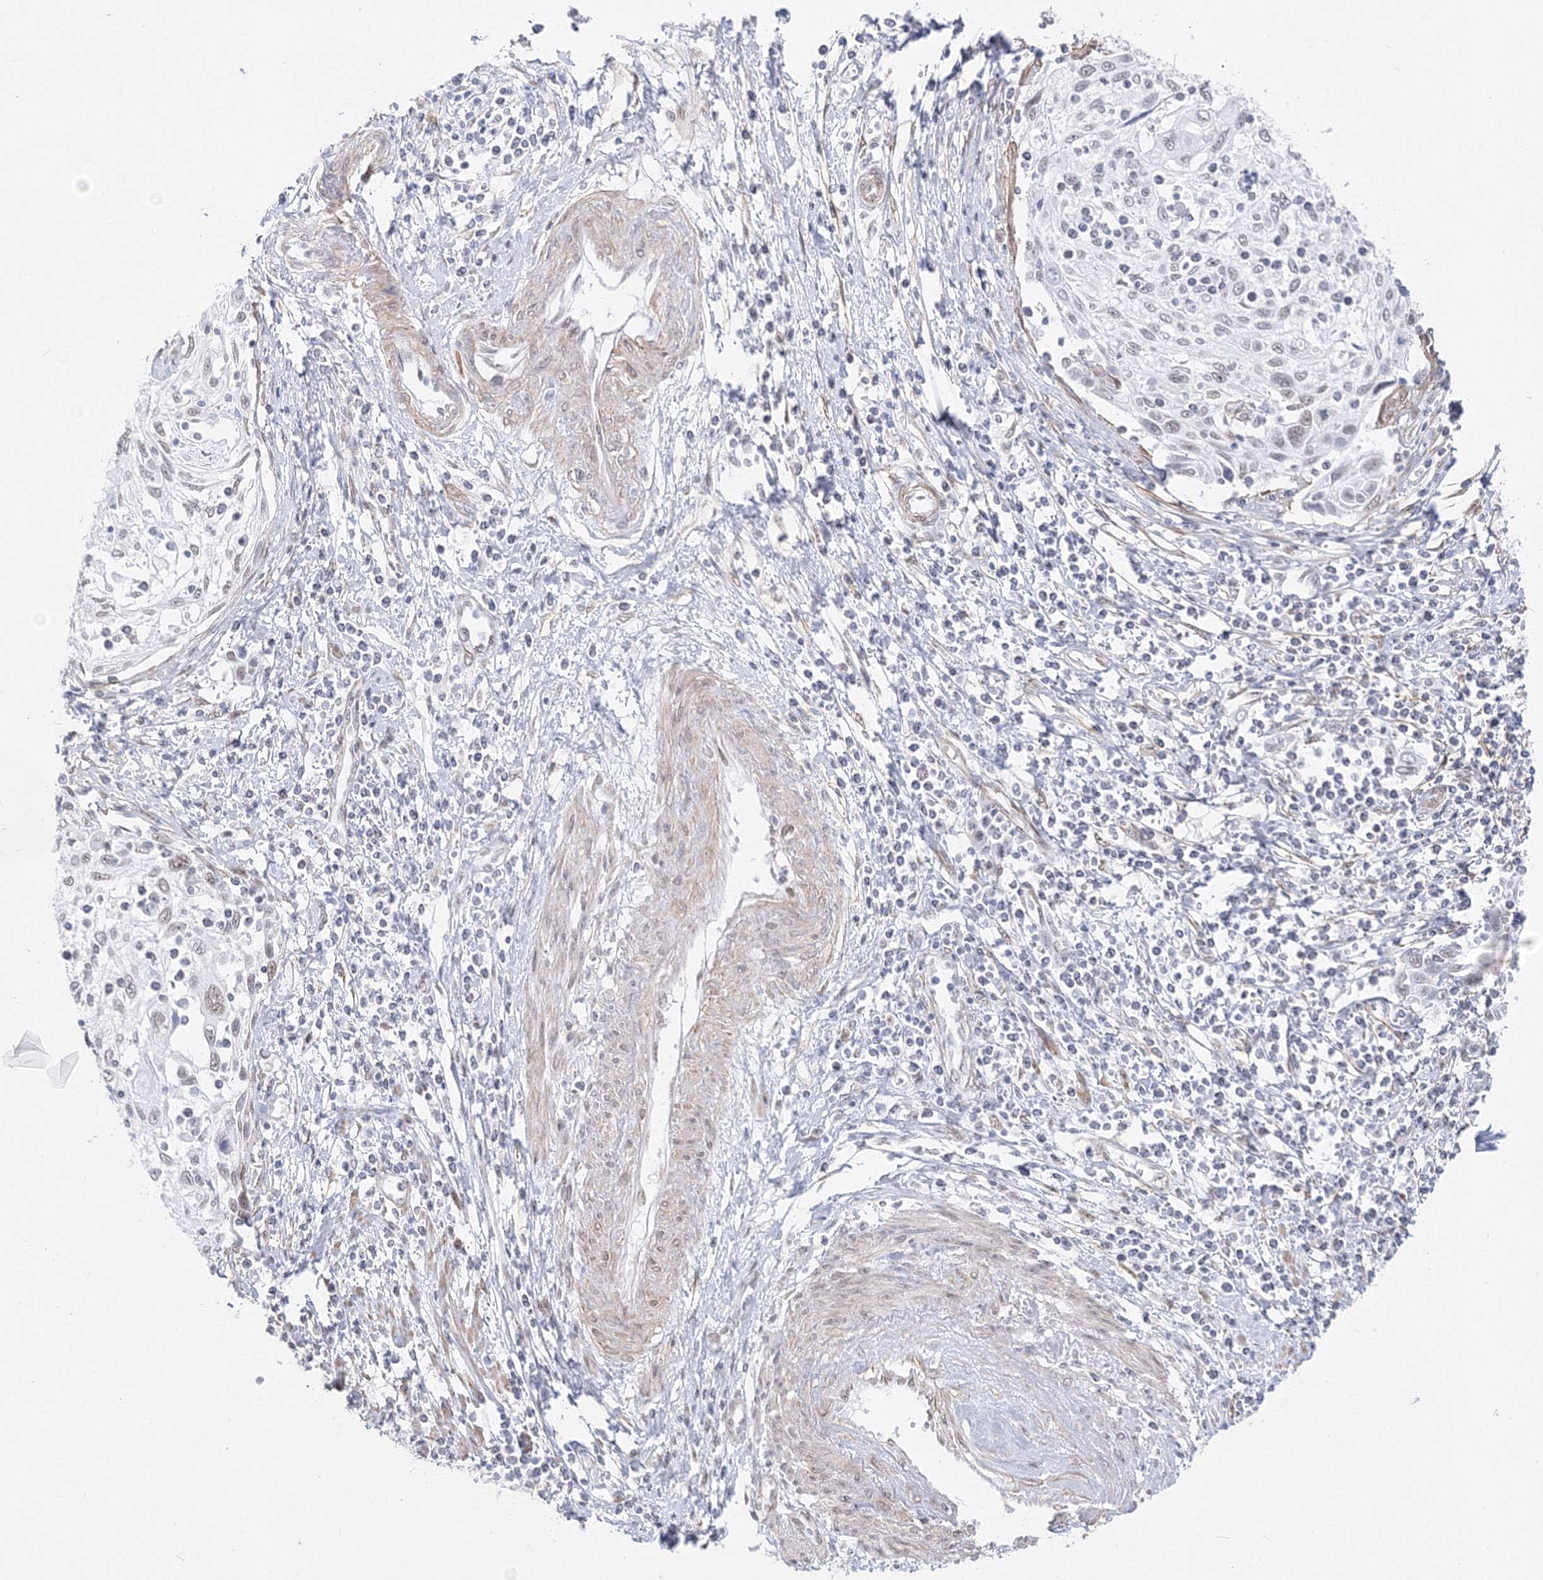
{"staining": {"intensity": "negative", "quantity": "none", "location": "none"}, "tissue": "cervical cancer", "cell_type": "Tumor cells", "image_type": "cancer", "snomed": [{"axis": "morphology", "description": "Squamous cell carcinoma, NOS"}, {"axis": "topography", "description": "Cervix"}], "caption": "Immunohistochemical staining of human cervical cancer (squamous cell carcinoma) reveals no significant positivity in tumor cells.", "gene": "ZNF638", "patient": {"sex": "female", "age": 70}}